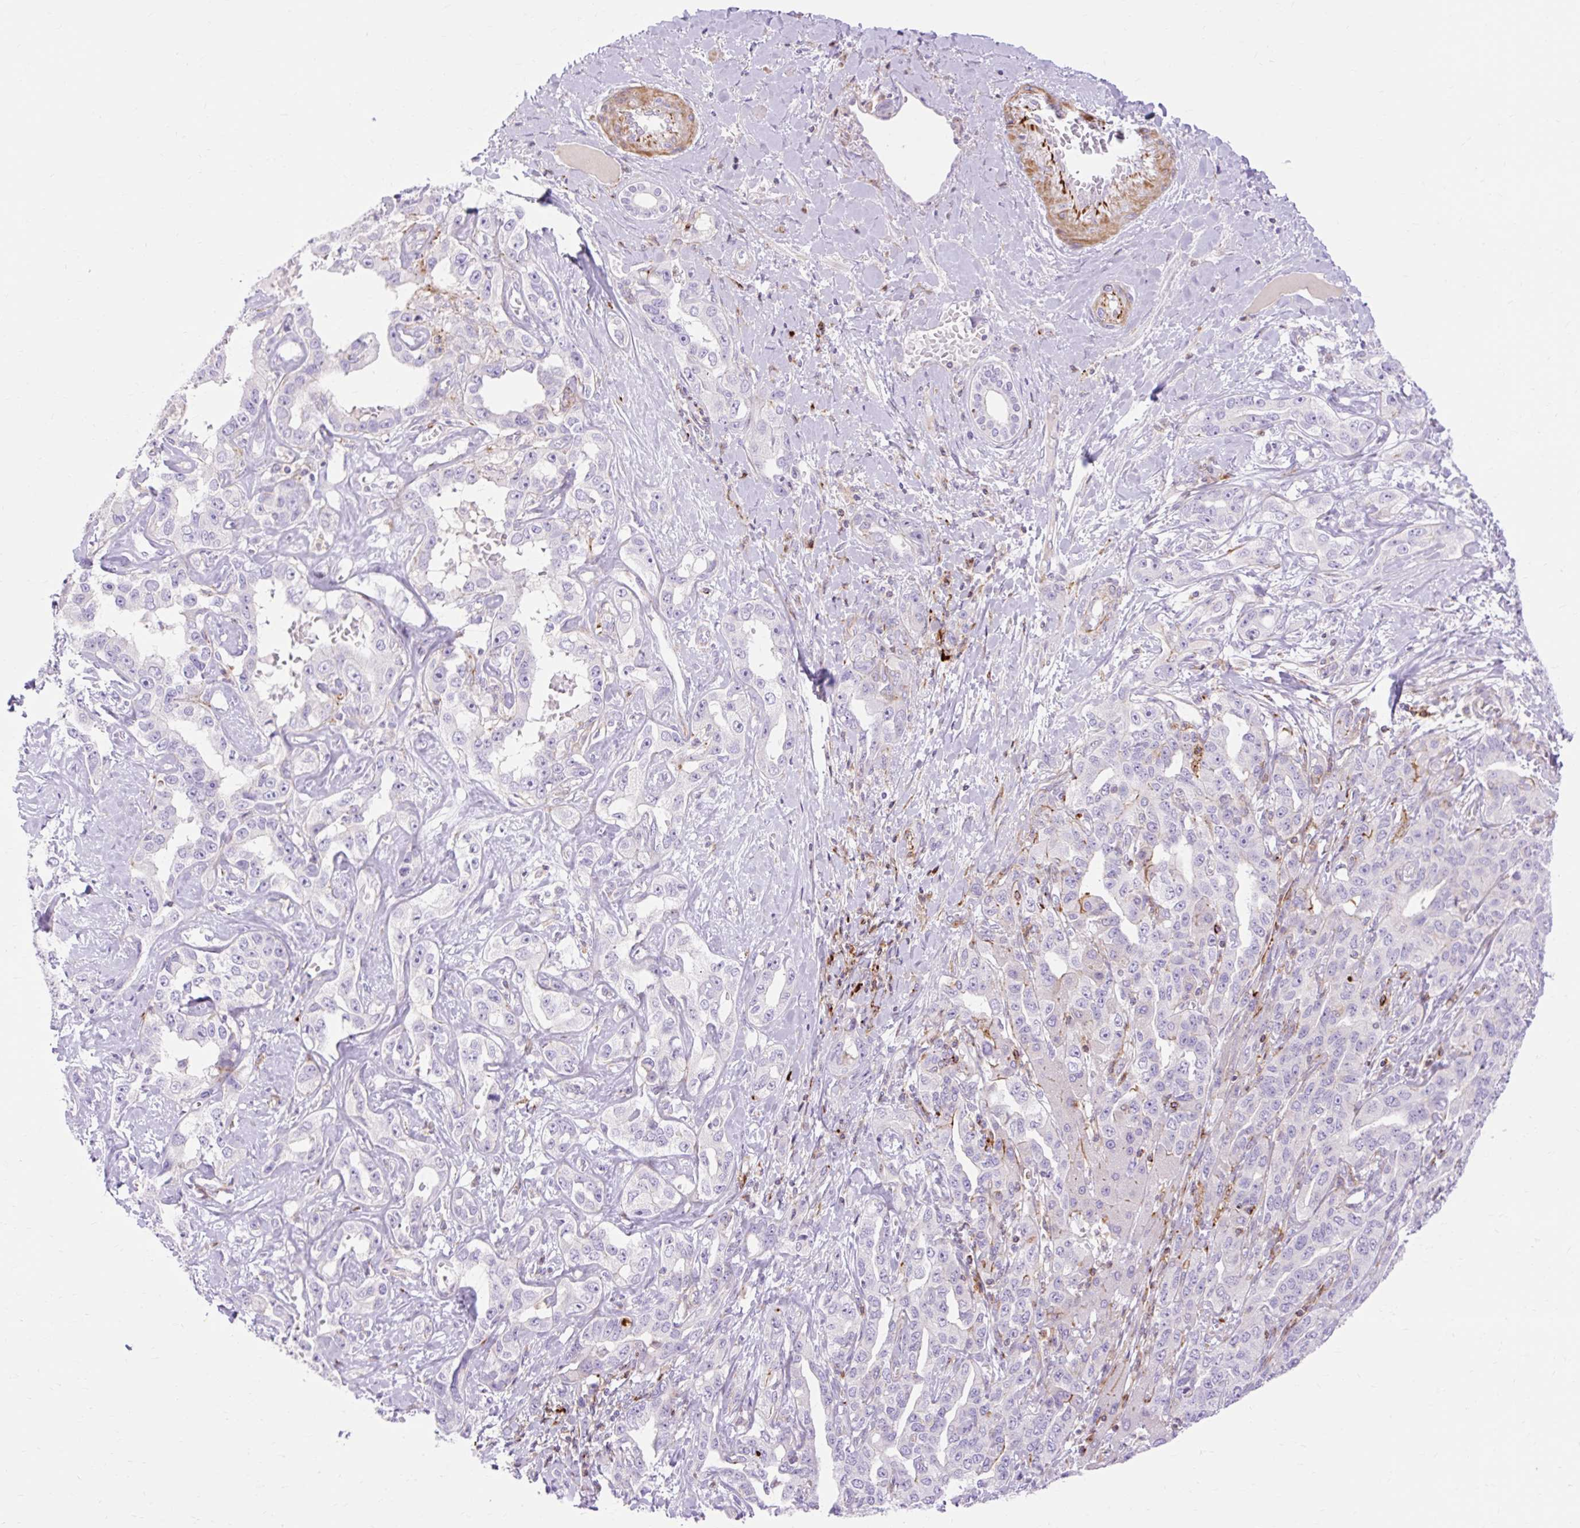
{"staining": {"intensity": "negative", "quantity": "none", "location": "none"}, "tissue": "liver cancer", "cell_type": "Tumor cells", "image_type": "cancer", "snomed": [{"axis": "morphology", "description": "Cholangiocarcinoma"}, {"axis": "topography", "description": "Liver"}], "caption": "DAB (3,3'-diaminobenzidine) immunohistochemical staining of liver cancer (cholangiocarcinoma) demonstrates no significant staining in tumor cells.", "gene": "CORO7-PAM16", "patient": {"sex": "male", "age": 59}}